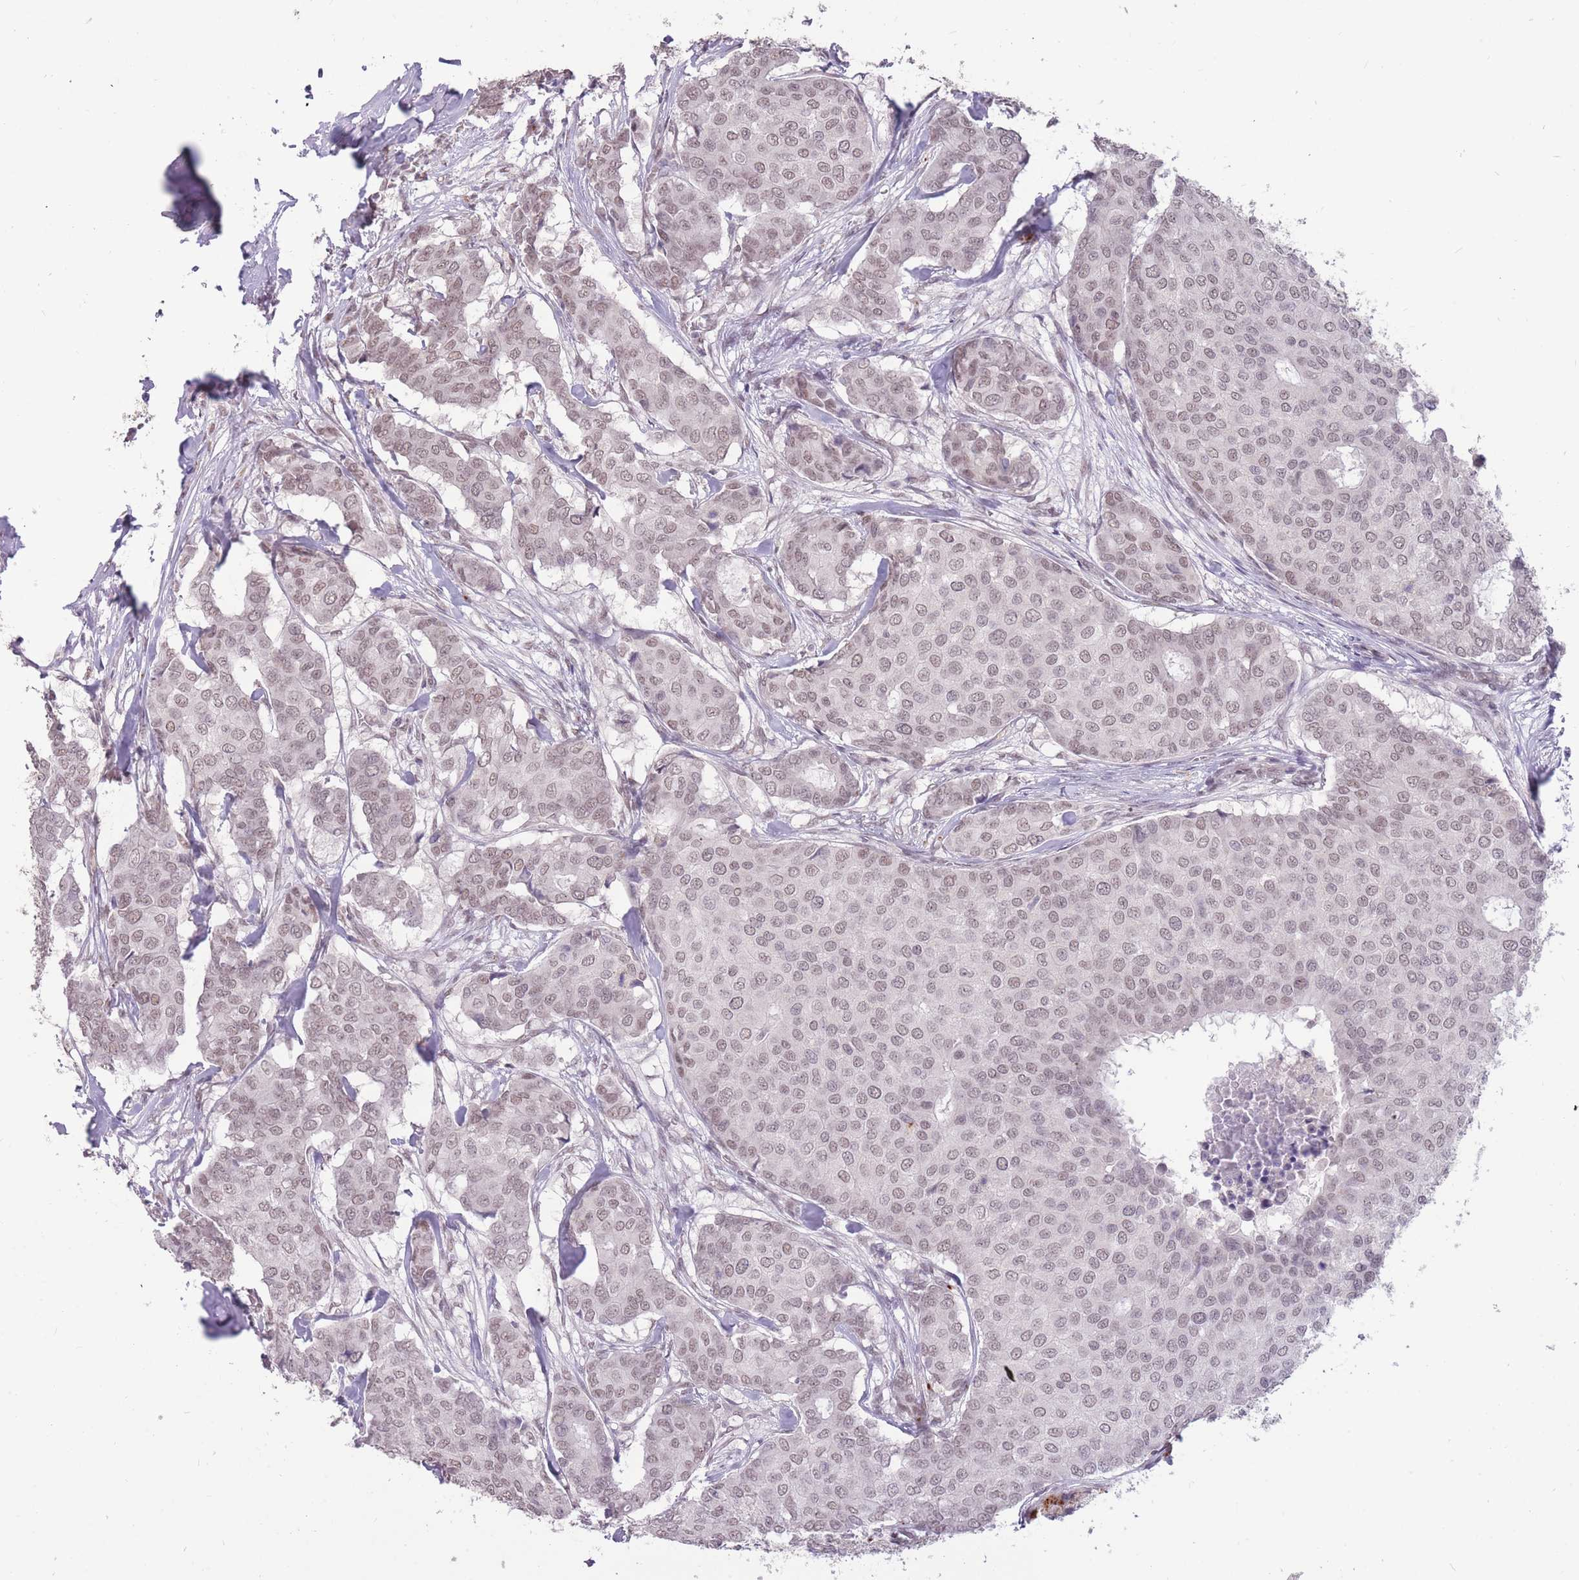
{"staining": {"intensity": "weak", "quantity": ">75%", "location": "nuclear"}, "tissue": "breast cancer", "cell_type": "Tumor cells", "image_type": "cancer", "snomed": [{"axis": "morphology", "description": "Duct carcinoma"}, {"axis": "topography", "description": "Breast"}], "caption": "The micrograph shows staining of breast infiltrating ductal carcinoma, revealing weak nuclear protein positivity (brown color) within tumor cells.", "gene": "HNRNPUL1", "patient": {"sex": "female", "age": 75}}